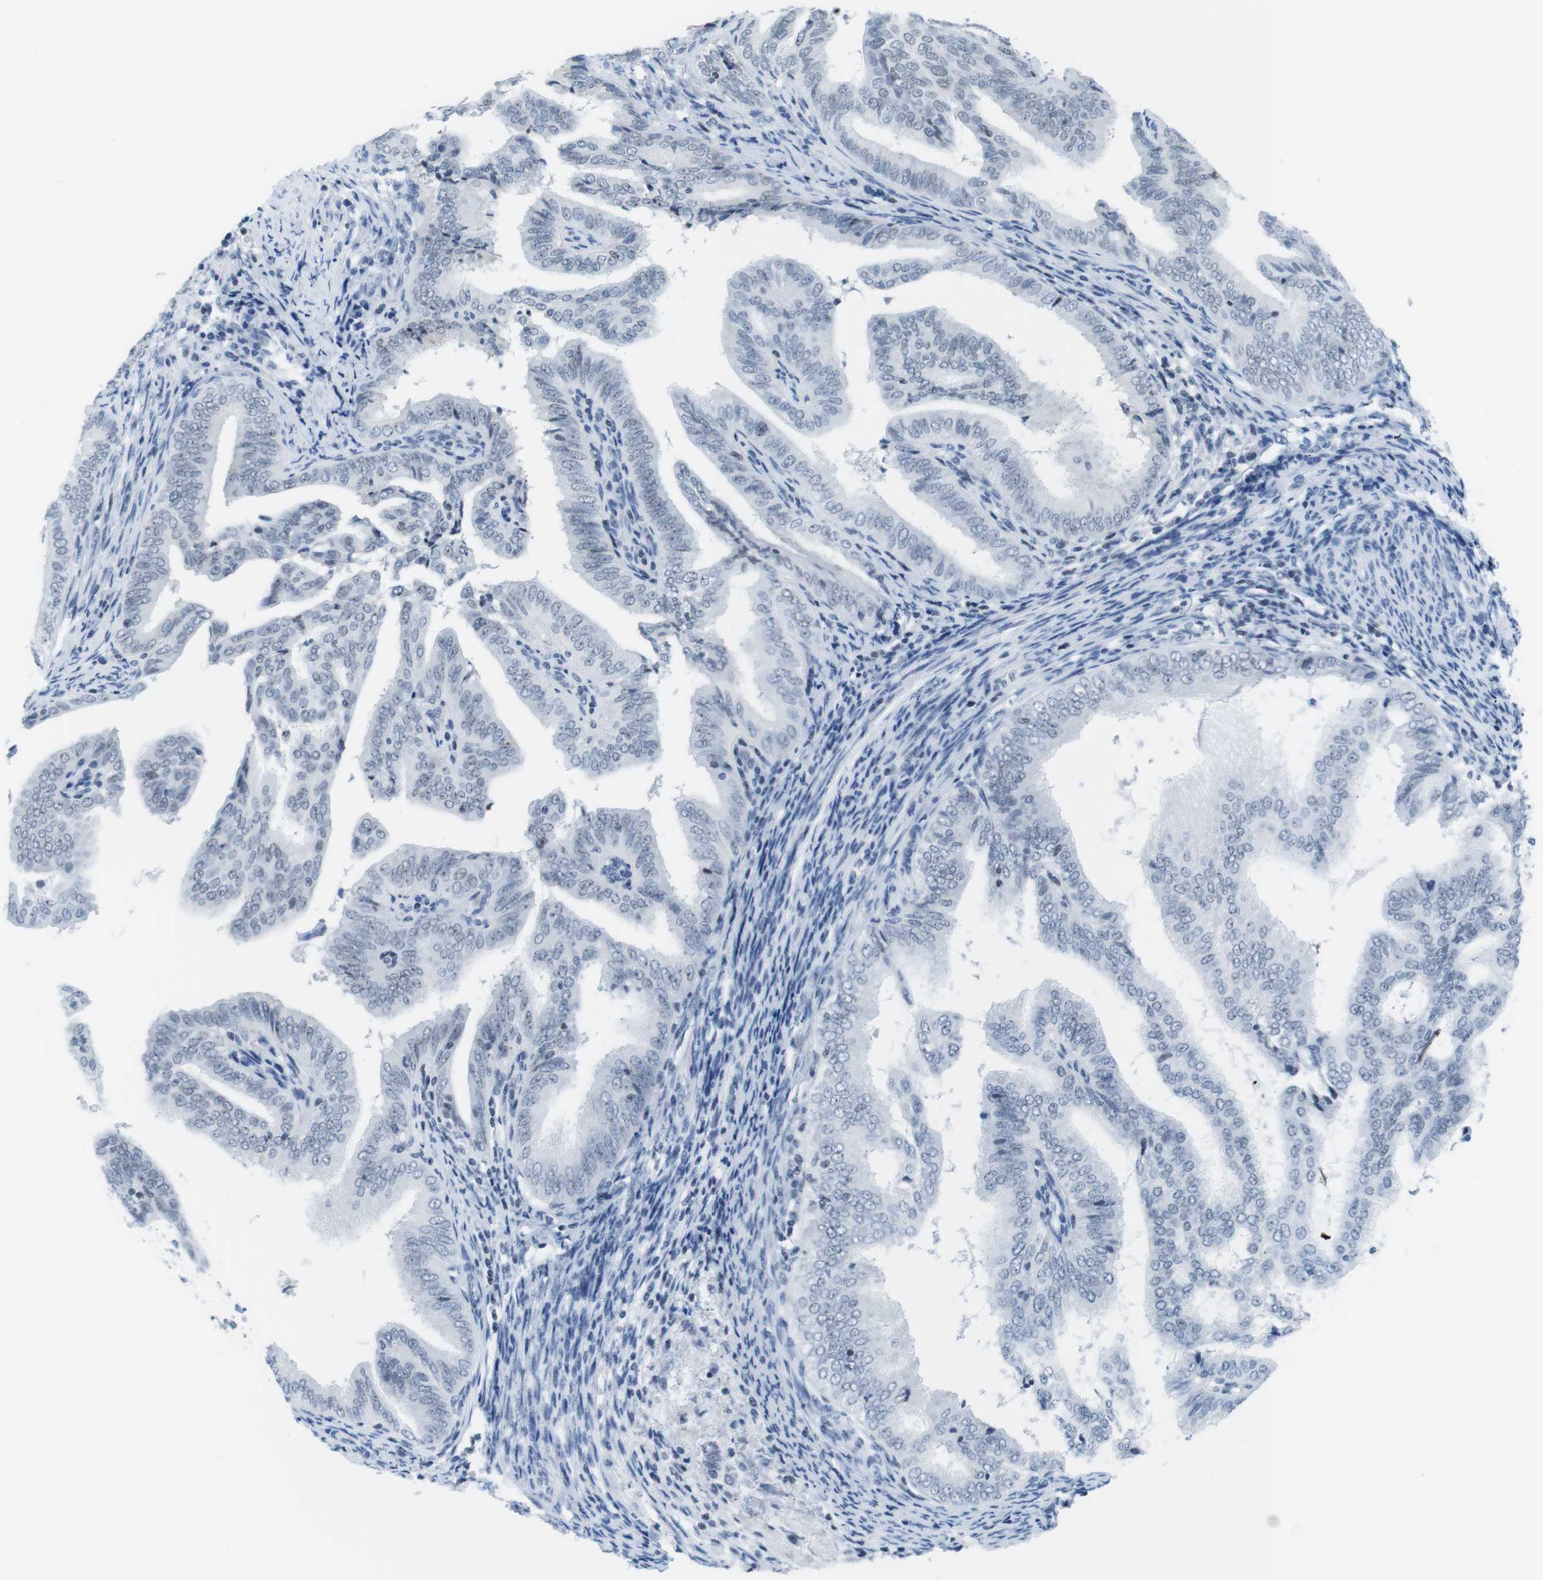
{"staining": {"intensity": "negative", "quantity": "none", "location": "none"}, "tissue": "endometrial cancer", "cell_type": "Tumor cells", "image_type": "cancer", "snomed": [{"axis": "morphology", "description": "Adenocarcinoma, NOS"}, {"axis": "topography", "description": "Endometrium"}], "caption": "This is an immunohistochemistry photomicrograph of endometrial cancer (adenocarcinoma). There is no expression in tumor cells.", "gene": "NIFK", "patient": {"sex": "female", "age": 58}}